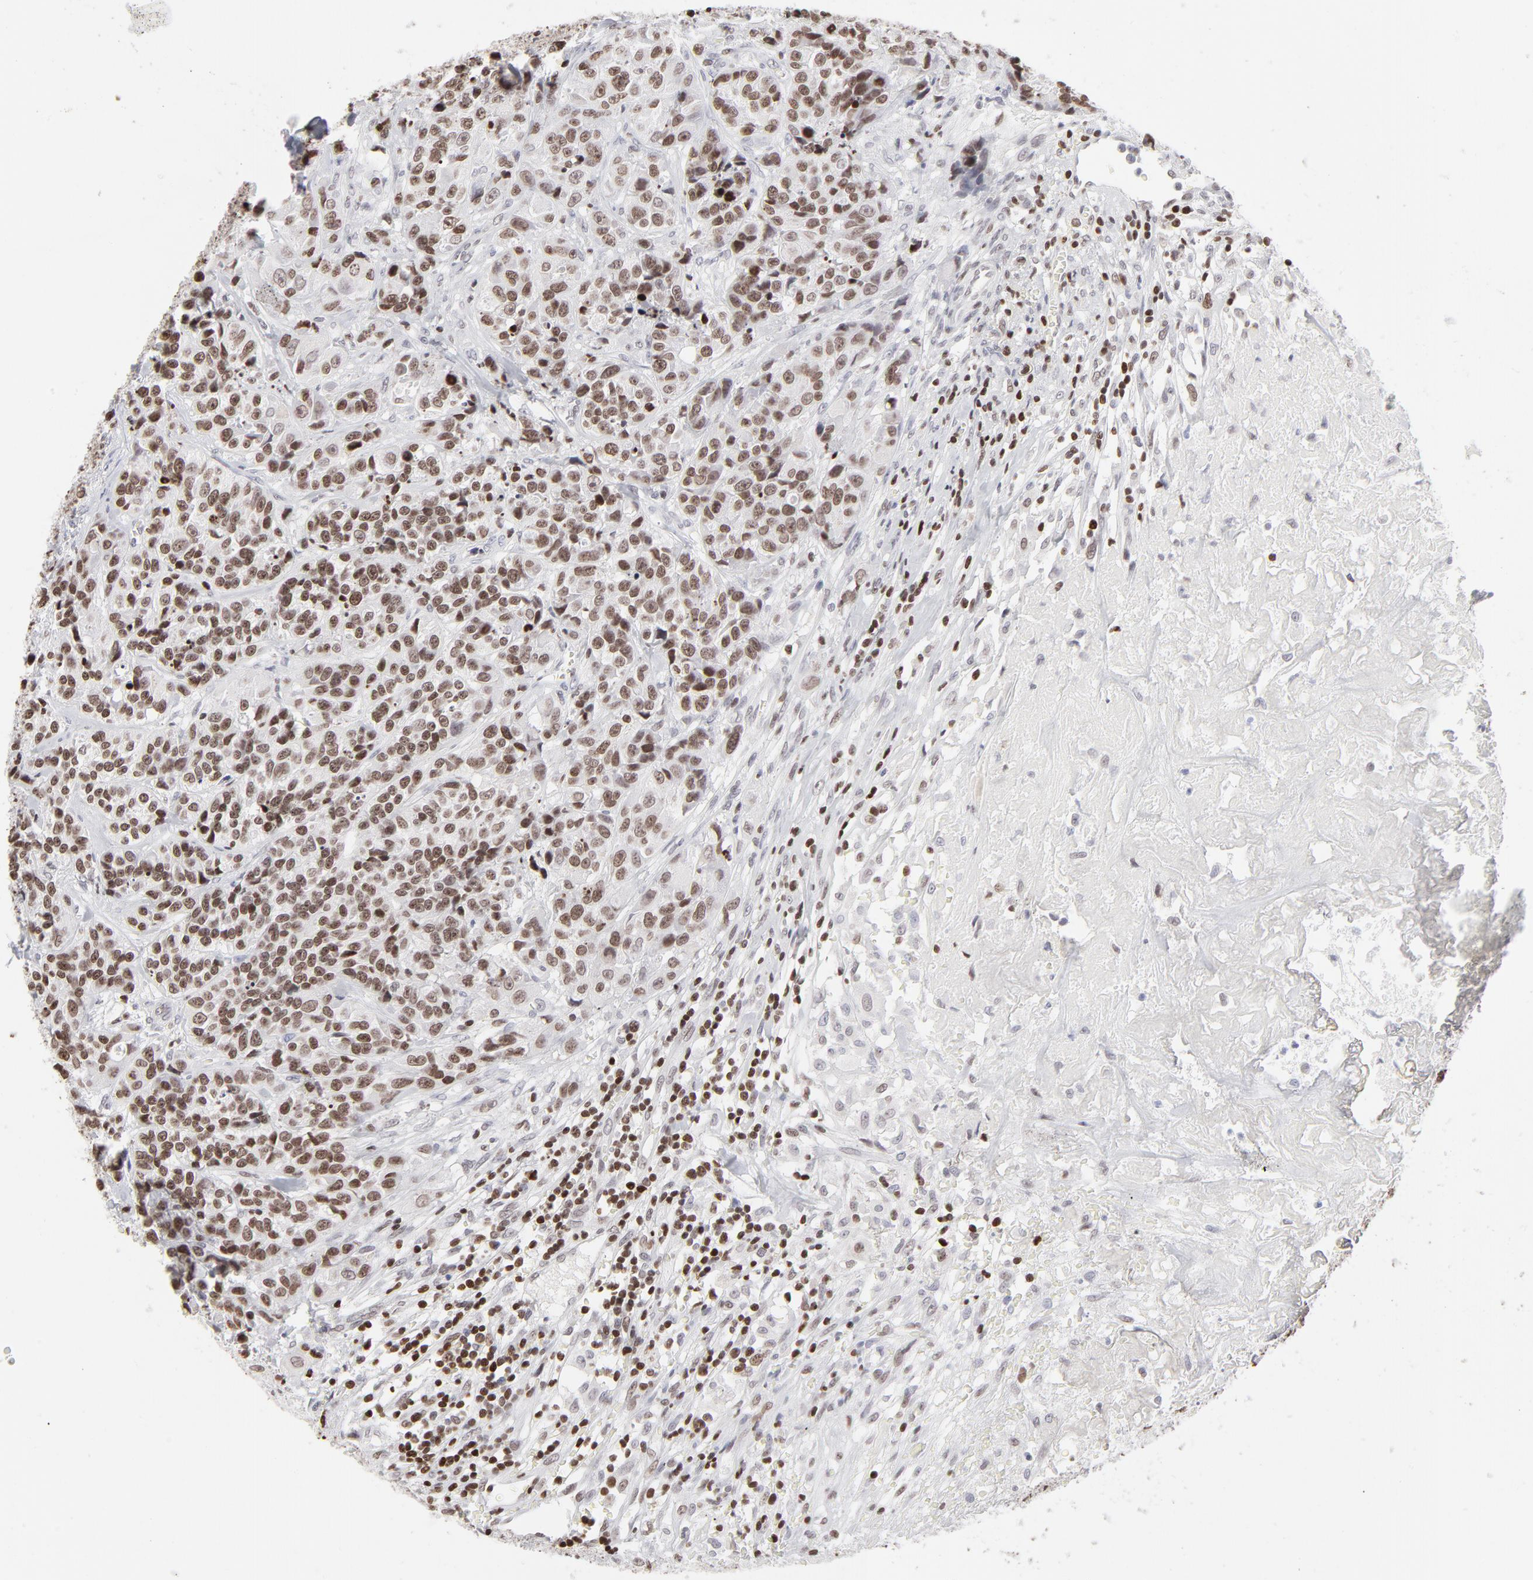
{"staining": {"intensity": "moderate", "quantity": ">75%", "location": "nuclear"}, "tissue": "urothelial cancer", "cell_type": "Tumor cells", "image_type": "cancer", "snomed": [{"axis": "morphology", "description": "Urothelial carcinoma, High grade"}, {"axis": "topography", "description": "Urinary bladder"}], "caption": "Immunohistochemistry (DAB) staining of human urothelial carcinoma (high-grade) displays moderate nuclear protein positivity in approximately >75% of tumor cells.", "gene": "PARP1", "patient": {"sex": "female", "age": 81}}